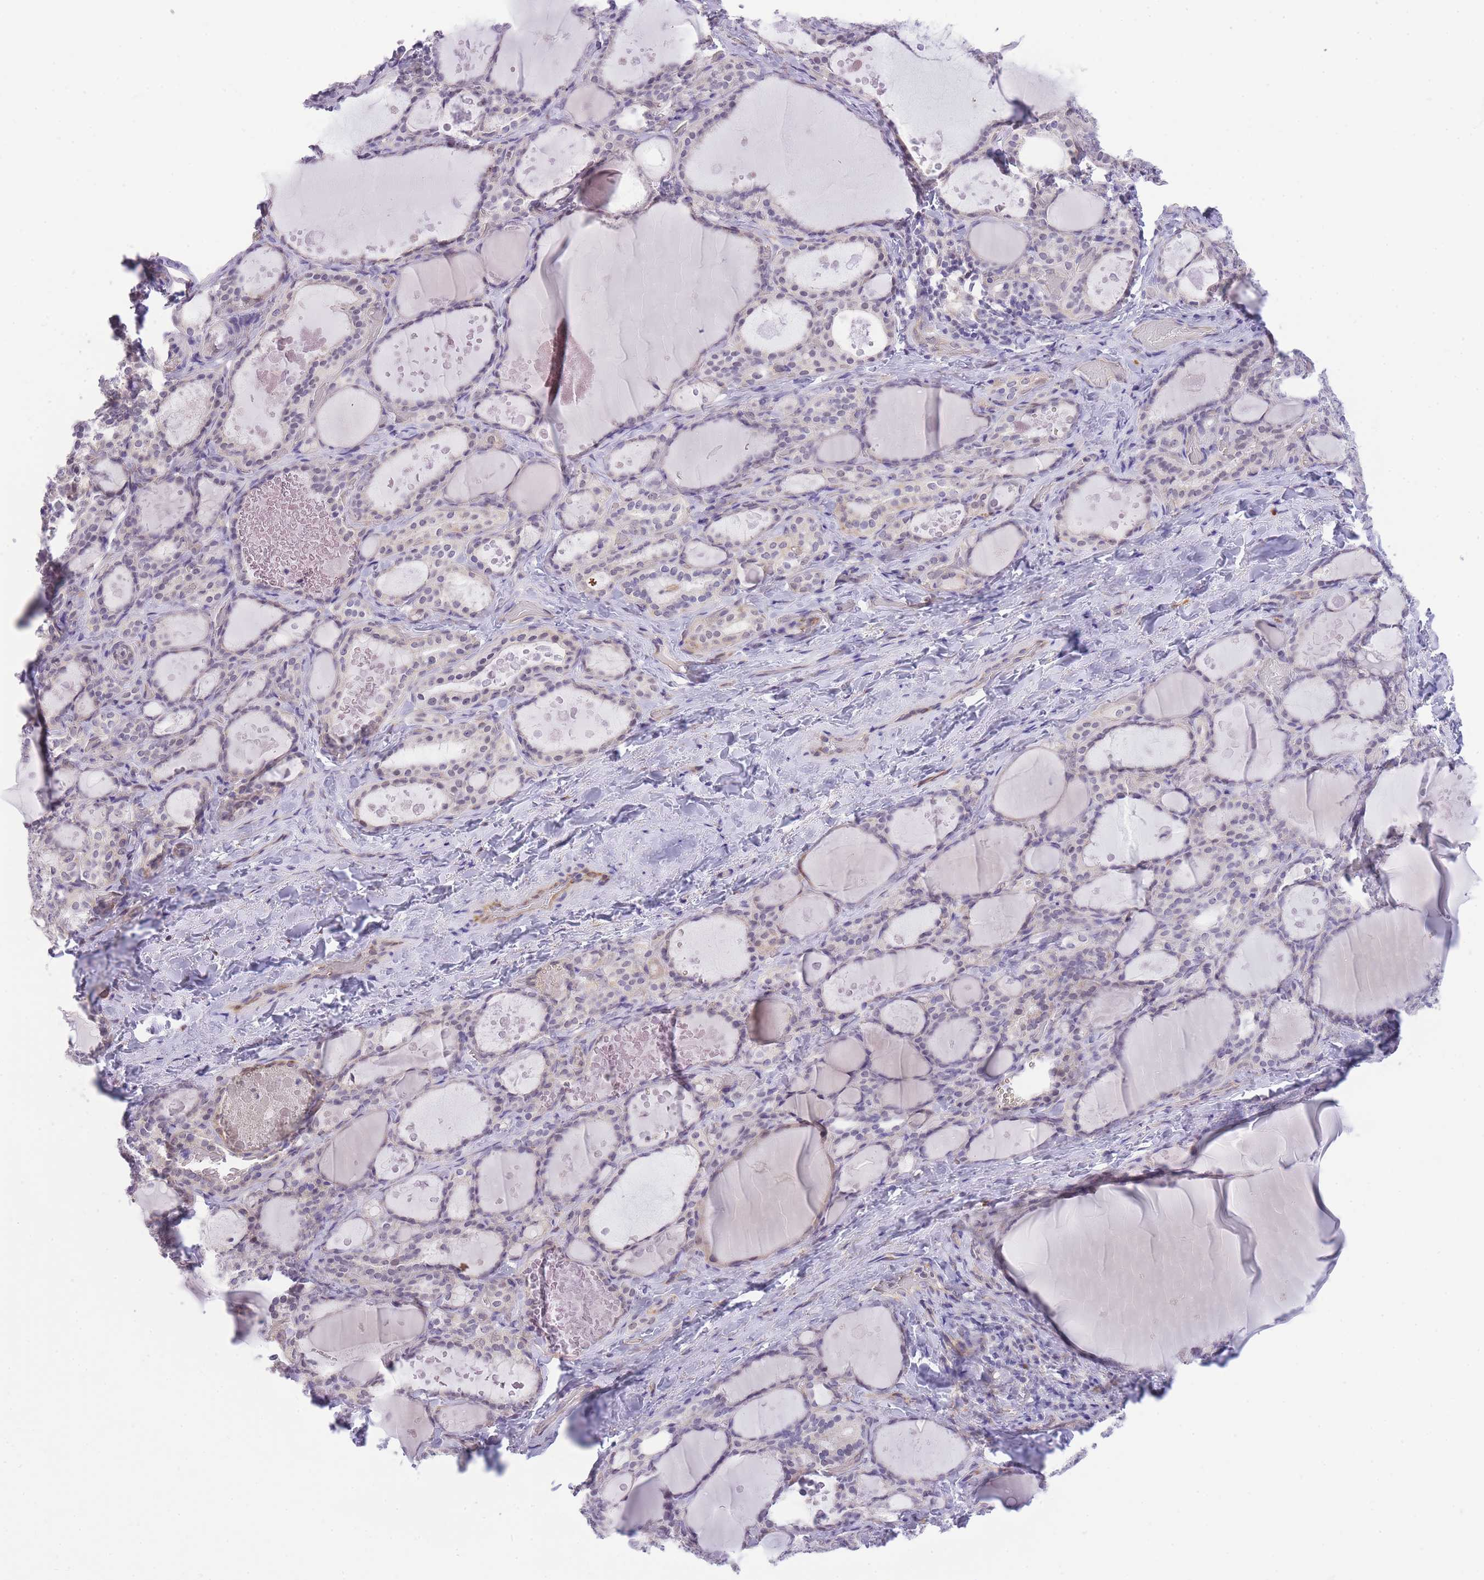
{"staining": {"intensity": "negative", "quantity": "none", "location": "none"}, "tissue": "thyroid gland", "cell_type": "Glandular cells", "image_type": "normal", "snomed": [{"axis": "morphology", "description": "Normal tissue, NOS"}, {"axis": "topography", "description": "Thyroid gland"}], "caption": "Histopathology image shows no significant protein staining in glandular cells of benign thyroid gland. (Stains: DAB (3,3'-diaminobenzidine) immunohistochemistry (IHC) with hematoxylin counter stain, Microscopy: brightfield microscopy at high magnification).", "gene": "MEIOSIN", "patient": {"sex": "female", "age": 46}}